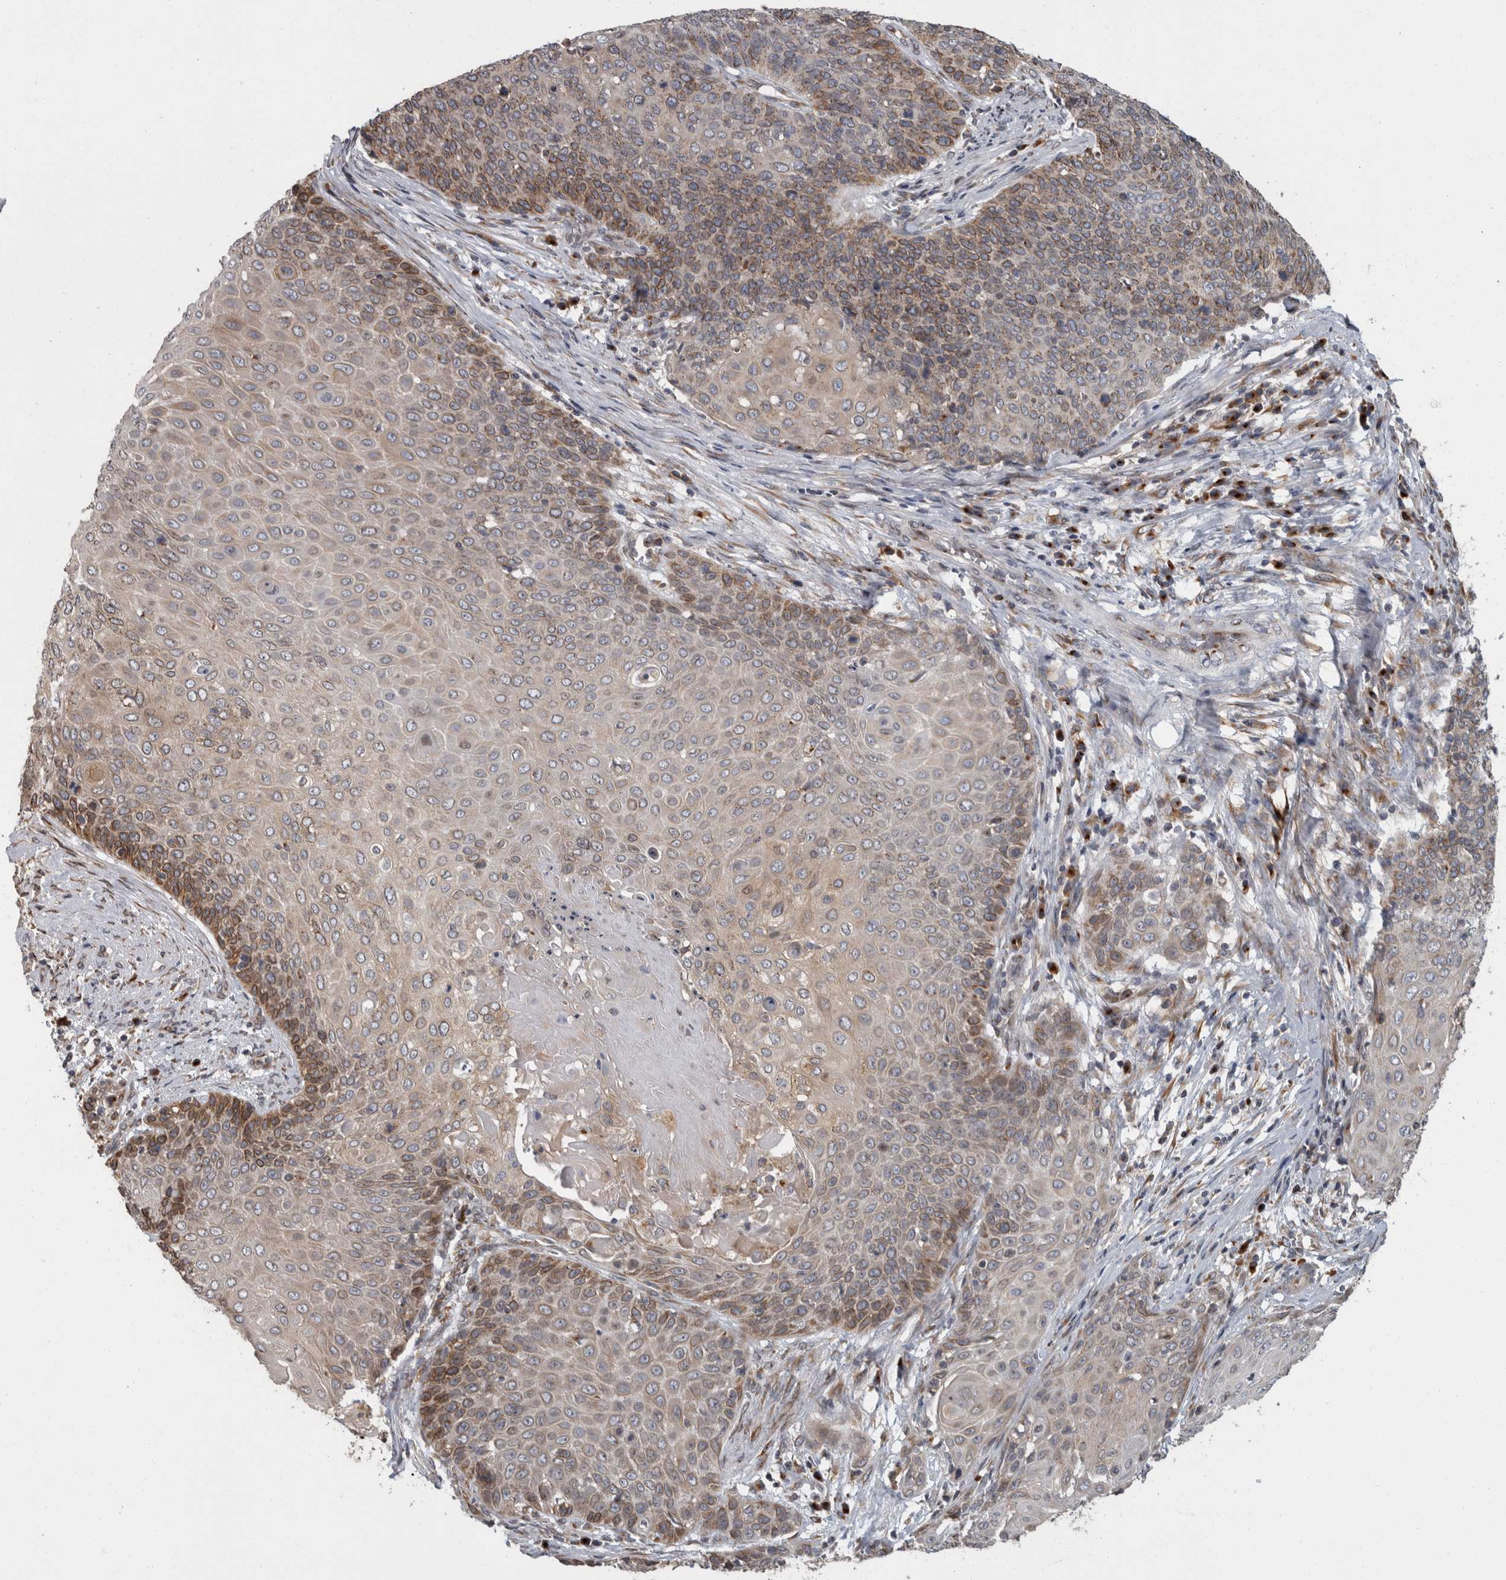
{"staining": {"intensity": "moderate", "quantity": "25%-75%", "location": "cytoplasmic/membranous"}, "tissue": "cervical cancer", "cell_type": "Tumor cells", "image_type": "cancer", "snomed": [{"axis": "morphology", "description": "Squamous cell carcinoma, NOS"}, {"axis": "topography", "description": "Cervix"}], "caption": "The immunohistochemical stain shows moderate cytoplasmic/membranous expression in tumor cells of cervical cancer tissue. The protein of interest is shown in brown color, while the nuclei are stained blue.", "gene": "LMAN2L", "patient": {"sex": "female", "age": 39}}